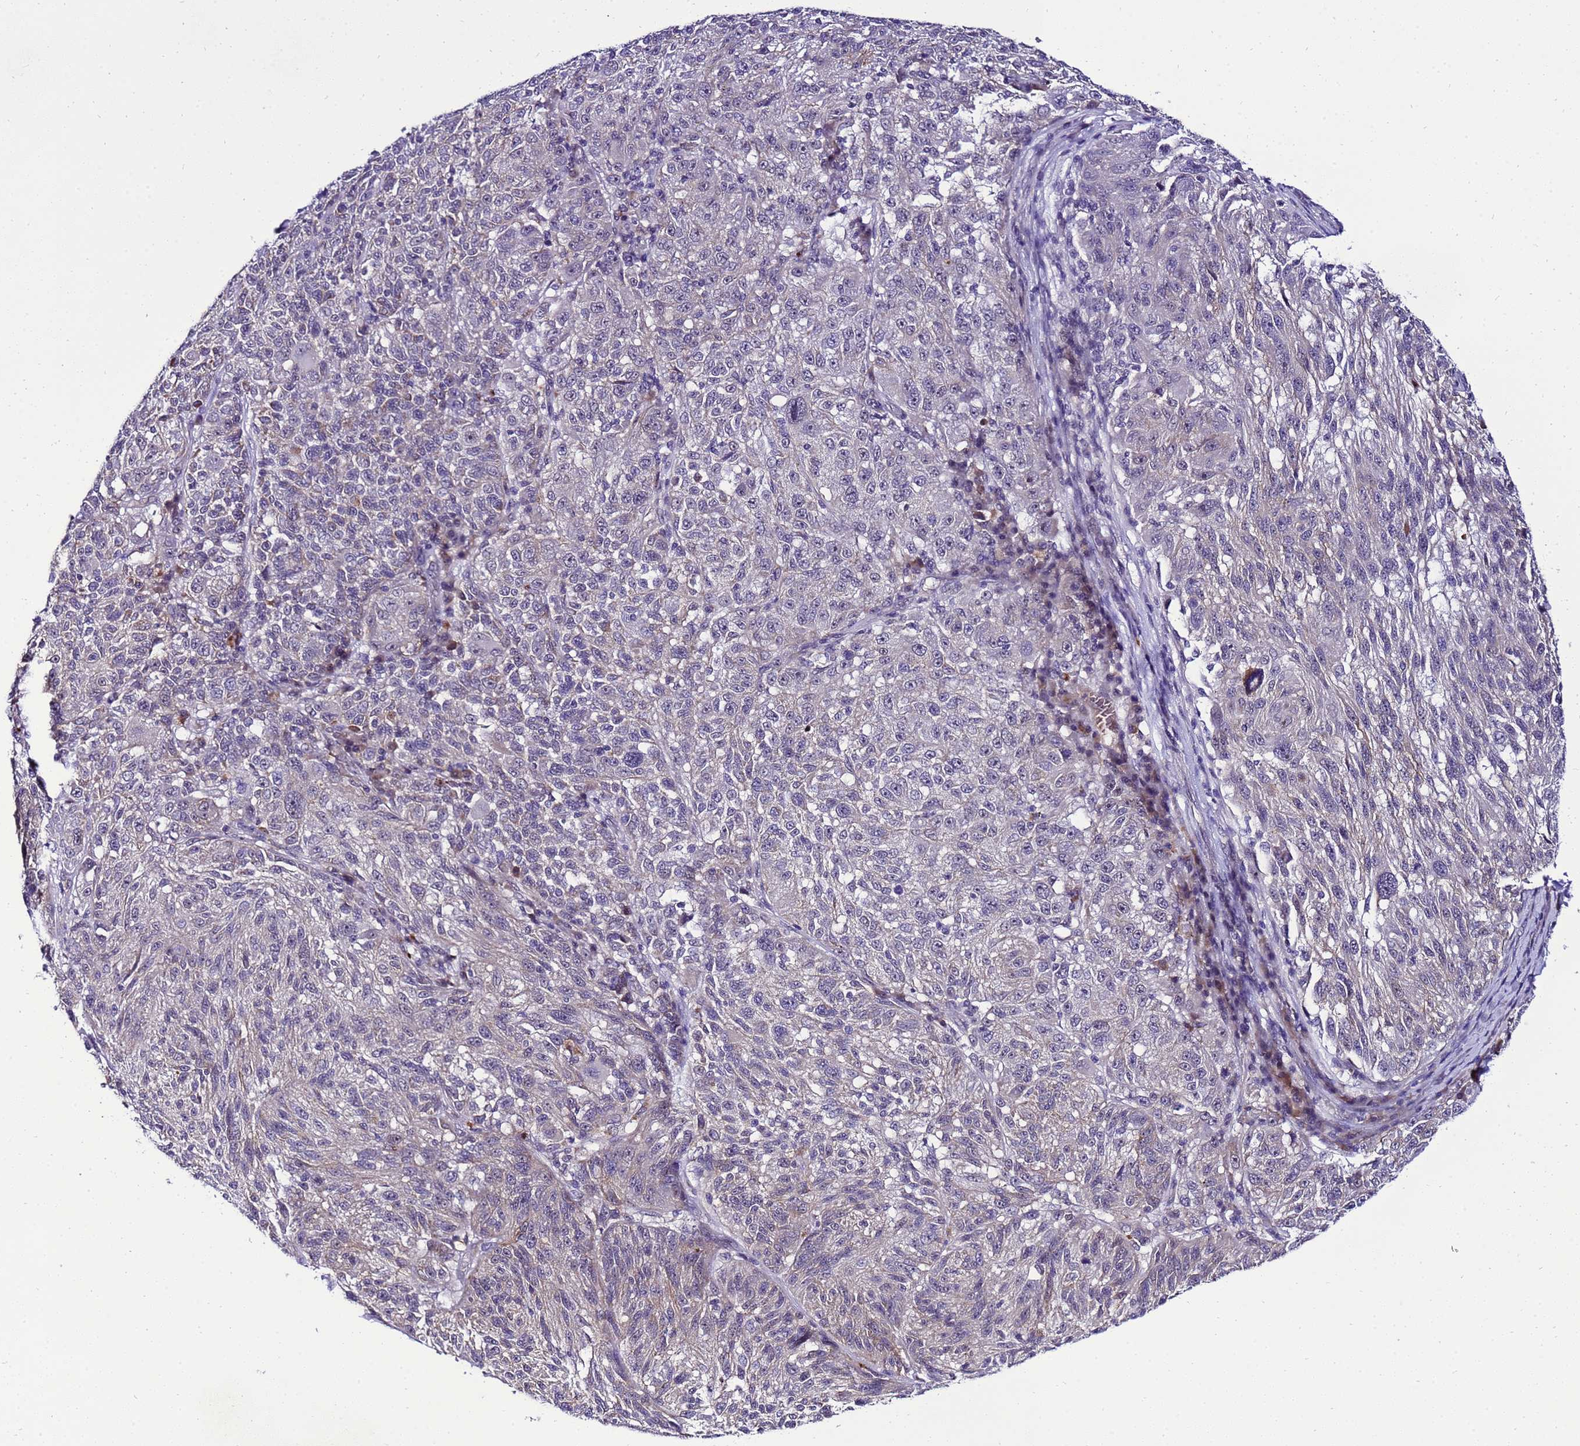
{"staining": {"intensity": "negative", "quantity": "none", "location": "none"}, "tissue": "melanoma", "cell_type": "Tumor cells", "image_type": "cancer", "snomed": [{"axis": "morphology", "description": "Malignant melanoma, NOS"}, {"axis": "topography", "description": "Skin"}], "caption": "DAB (3,3'-diaminobenzidine) immunohistochemical staining of human melanoma demonstrates no significant positivity in tumor cells. (DAB immunohistochemistry visualized using brightfield microscopy, high magnification).", "gene": "C19orf47", "patient": {"sex": "male", "age": 53}}